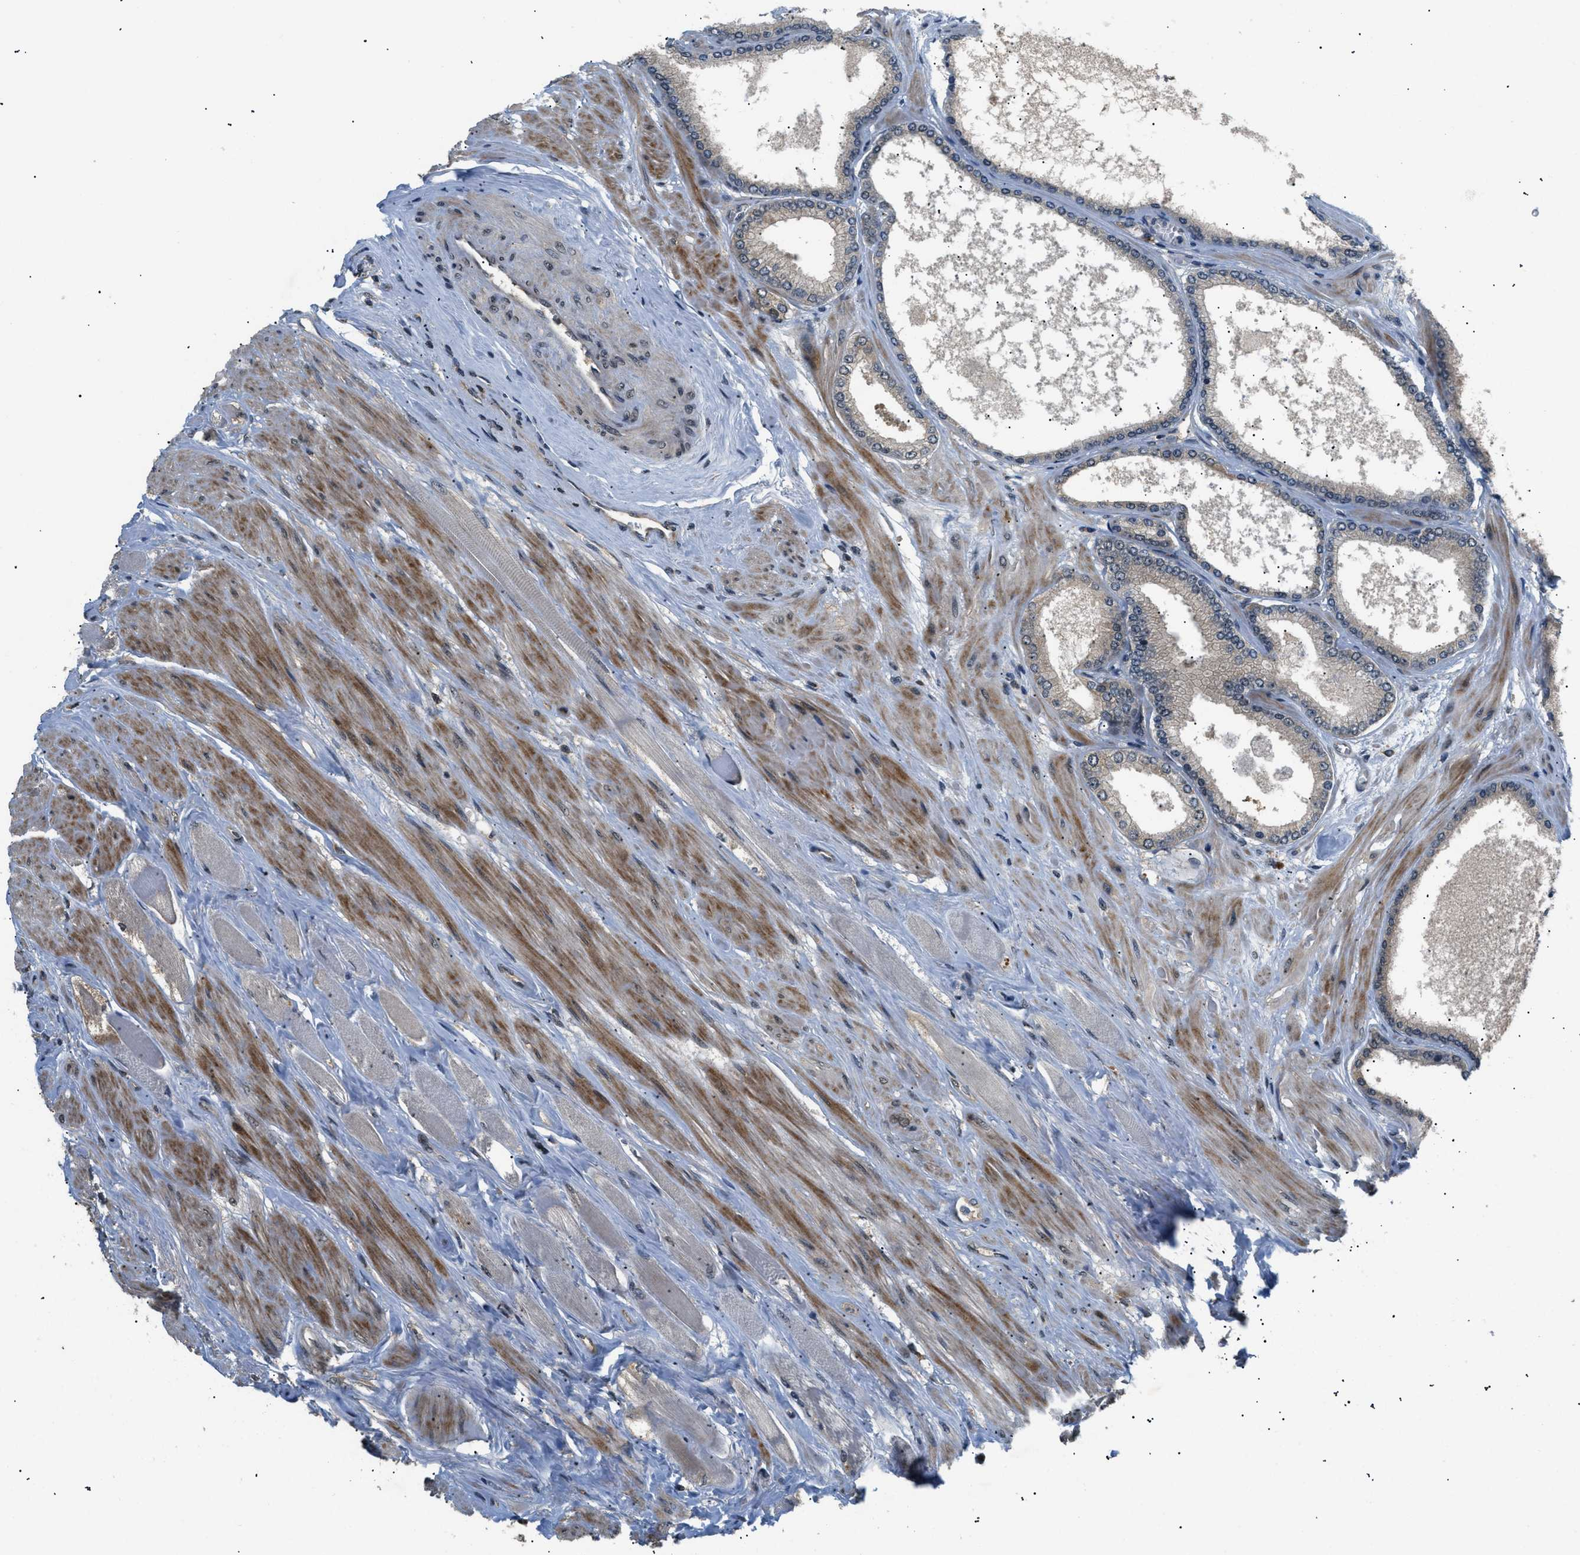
{"staining": {"intensity": "negative", "quantity": "none", "location": "none"}, "tissue": "prostate cancer", "cell_type": "Tumor cells", "image_type": "cancer", "snomed": [{"axis": "morphology", "description": "Adenocarcinoma, High grade"}, {"axis": "topography", "description": "Prostate"}], "caption": "Immunohistochemistry (IHC) photomicrograph of prostate cancer (adenocarcinoma (high-grade)) stained for a protein (brown), which demonstrates no expression in tumor cells.", "gene": "RBM5", "patient": {"sex": "male", "age": 61}}